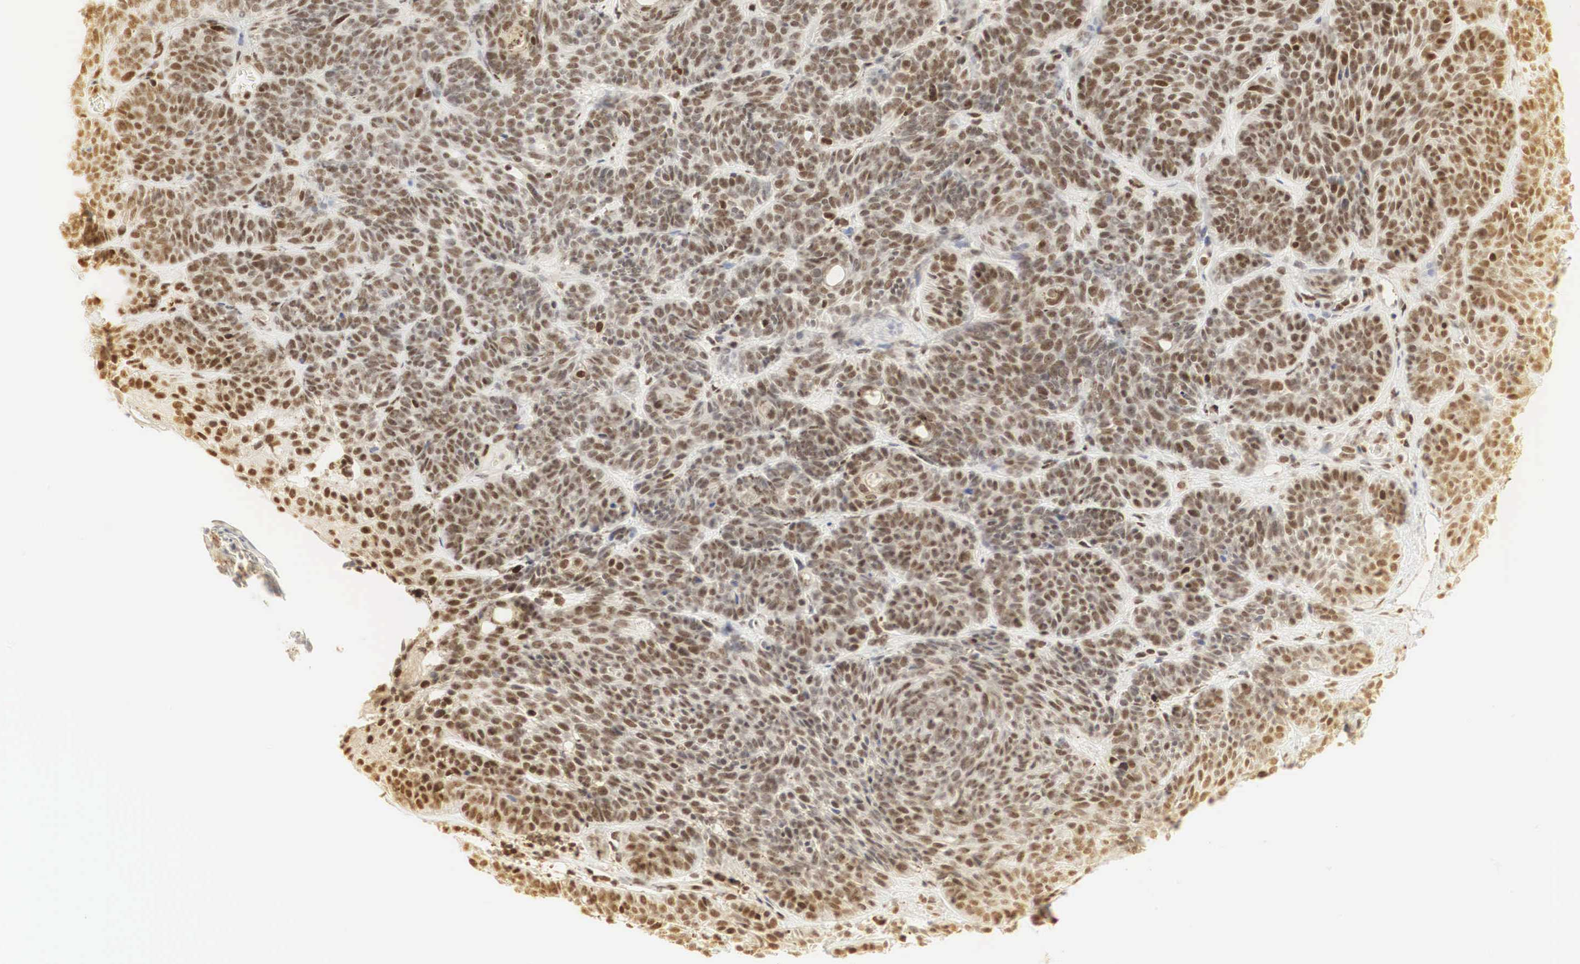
{"staining": {"intensity": "strong", "quantity": ">75%", "location": "nuclear"}, "tissue": "skin cancer", "cell_type": "Tumor cells", "image_type": "cancer", "snomed": [{"axis": "morphology", "description": "Basal cell carcinoma"}, {"axis": "topography", "description": "Skin"}], "caption": "Protein expression analysis of human skin basal cell carcinoma reveals strong nuclear positivity in approximately >75% of tumor cells. (brown staining indicates protein expression, while blue staining denotes nuclei).", "gene": "RNF113A", "patient": {"sex": "female", "age": 62}}